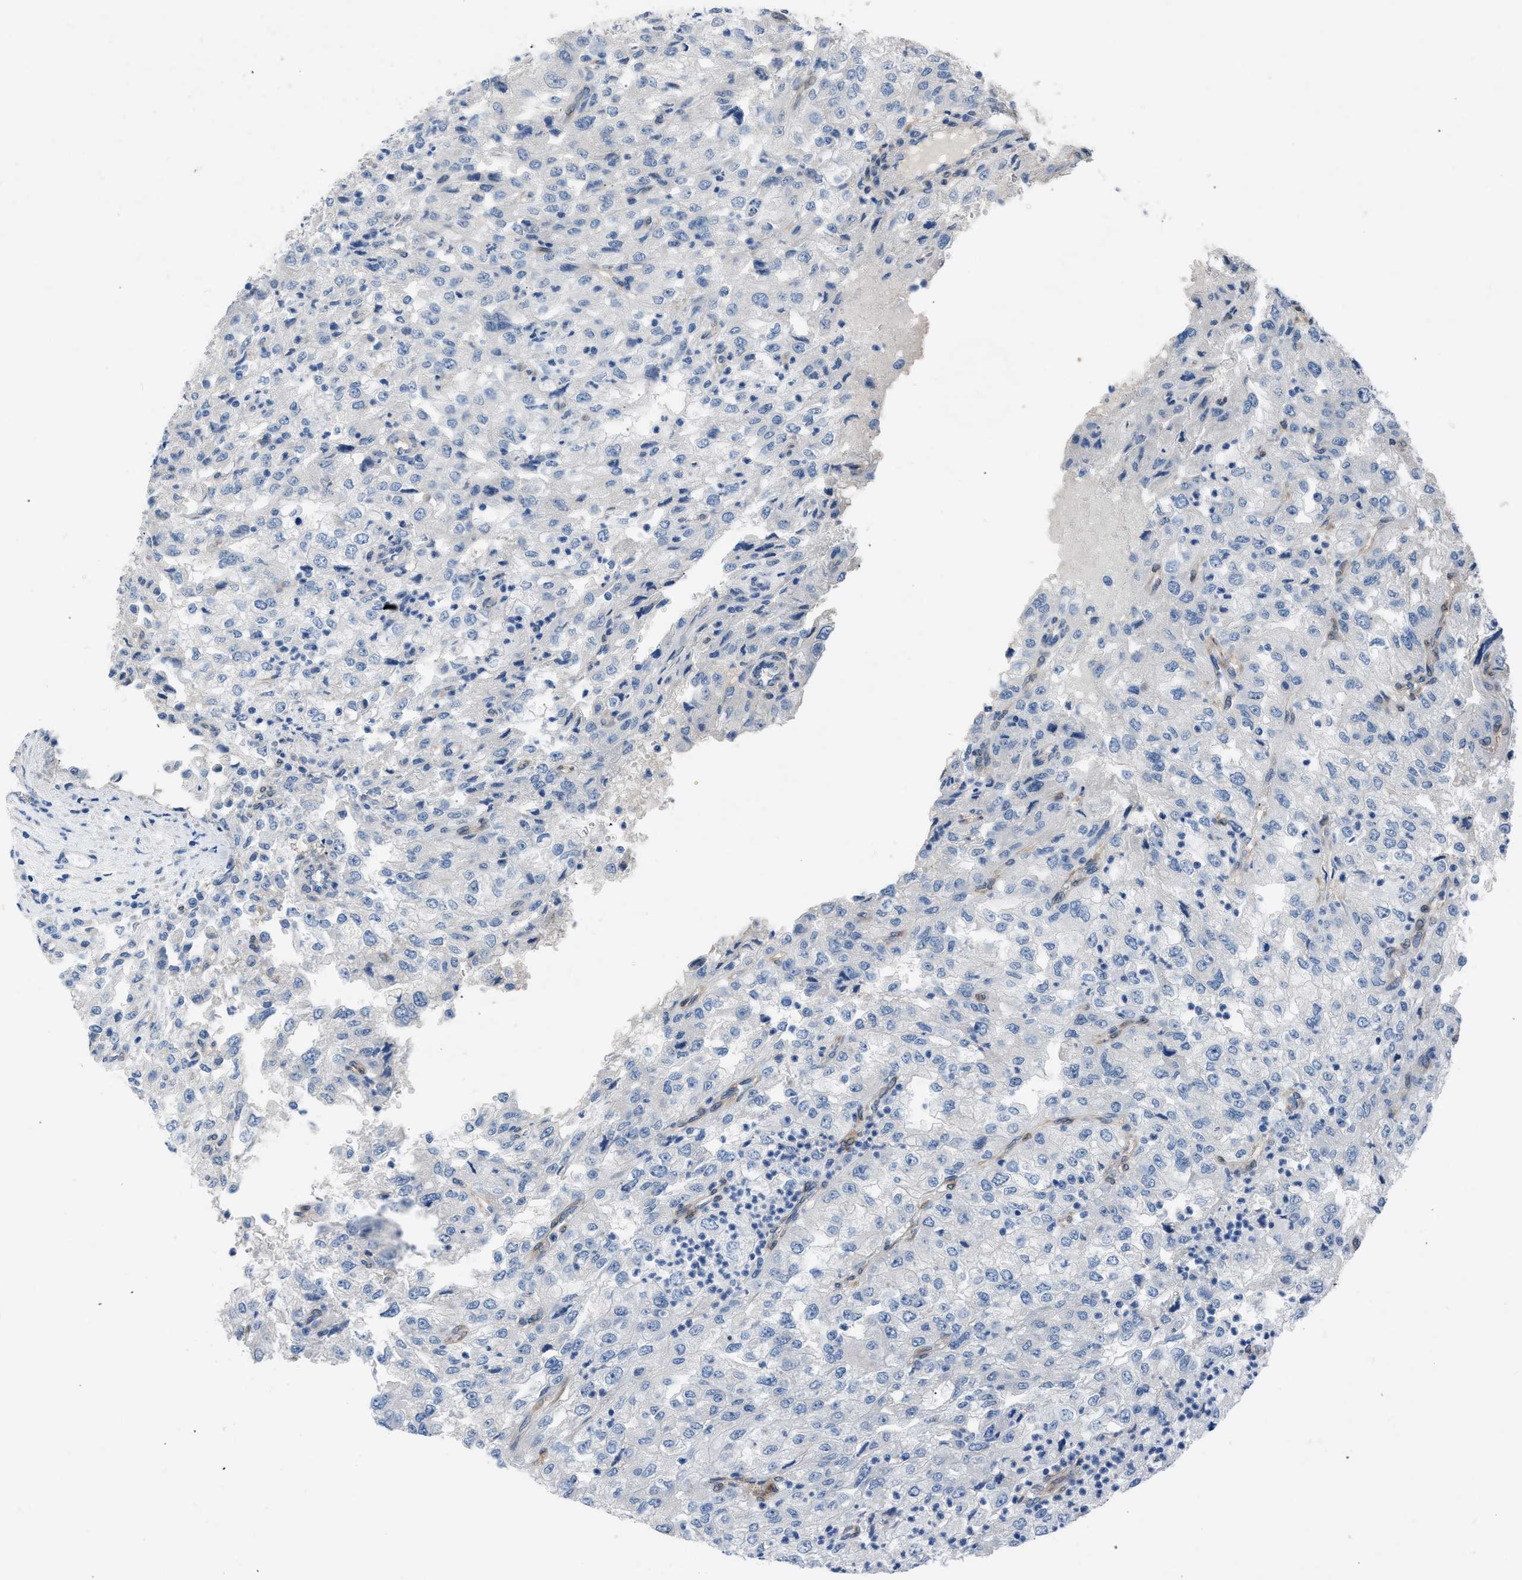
{"staining": {"intensity": "negative", "quantity": "none", "location": "none"}, "tissue": "renal cancer", "cell_type": "Tumor cells", "image_type": "cancer", "snomed": [{"axis": "morphology", "description": "Adenocarcinoma, NOS"}, {"axis": "topography", "description": "Kidney"}], "caption": "Immunohistochemical staining of human renal cancer (adenocarcinoma) displays no significant staining in tumor cells.", "gene": "RBP1", "patient": {"sex": "female", "age": 54}}